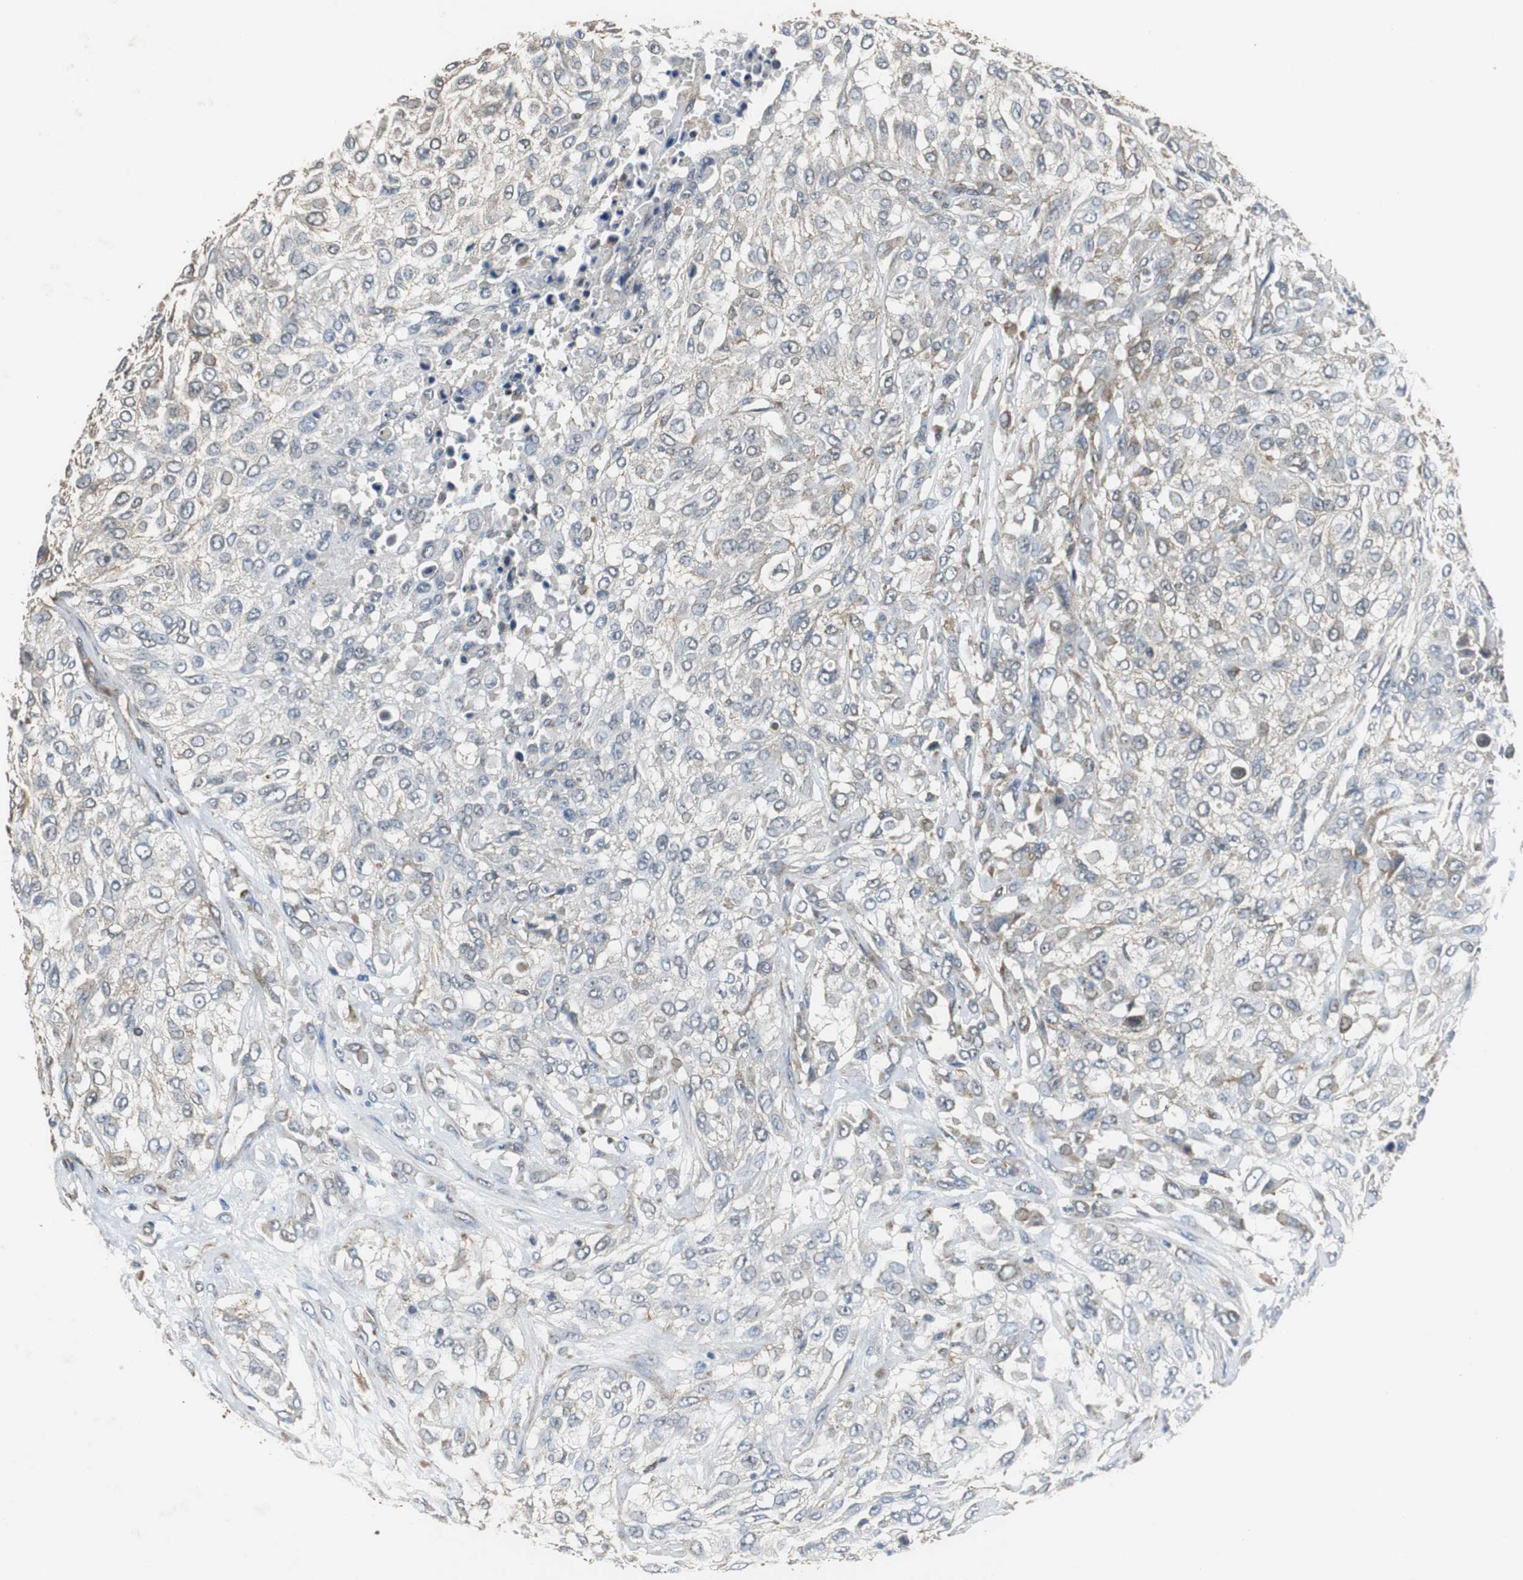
{"staining": {"intensity": "negative", "quantity": "none", "location": "none"}, "tissue": "urothelial cancer", "cell_type": "Tumor cells", "image_type": "cancer", "snomed": [{"axis": "morphology", "description": "Urothelial carcinoma, High grade"}, {"axis": "topography", "description": "Urinary bladder"}], "caption": "High magnification brightfield microscopy of urothelial cancer stained with DAB (brown) and counterstained with hematoxylin (blue): tumor cells show no significant positivity. (IHC, brightfield microscopy, high magnification).", "gene": "NNT", "patient": {"sex": "male", "age": 57}}